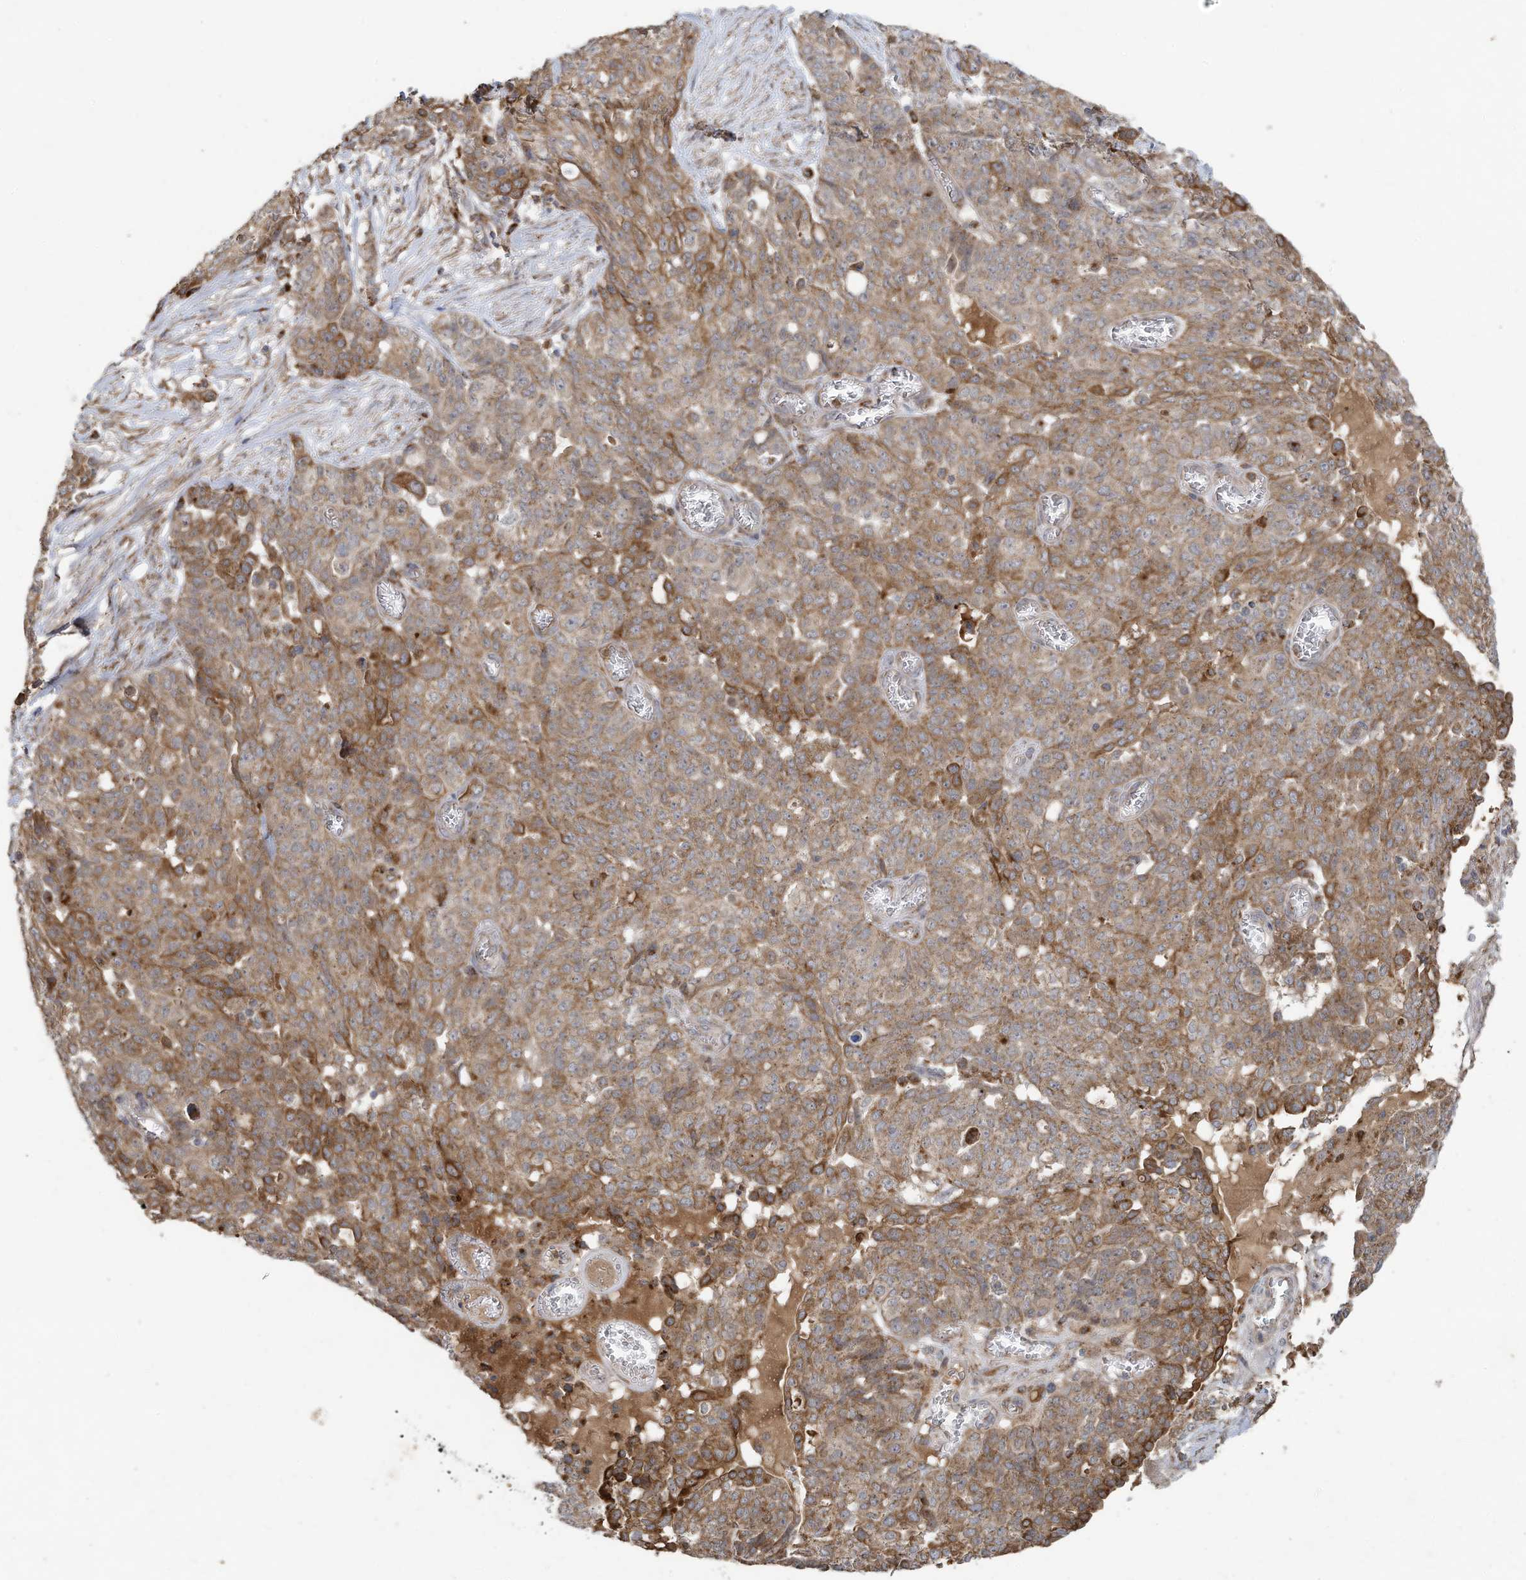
{"staining": {"intensity": "moderate", "quantity": ">75%", "location": "cytoplasmic/membranous"}, "tissue": "ovarian cancer", "cell_type": "Tumor cells", "image_type": "cancer", "snomed": [{"axis": "morphology", "description": "Cystadenocarcinoma, serous, NOS"}, {"axis": "topography", "description": "Soft tissue"}, {"axis": "topography", "description": "Ovary"}], "caption": "This is an image of immunohistochemistry staining of ovarian serous cystadenocarcinoma, which shows moderate staining in the cytoplasmic/membranous of tumor cells.", "gene": "C2orf74", "patient": {"sex": "female", "age": 57}}